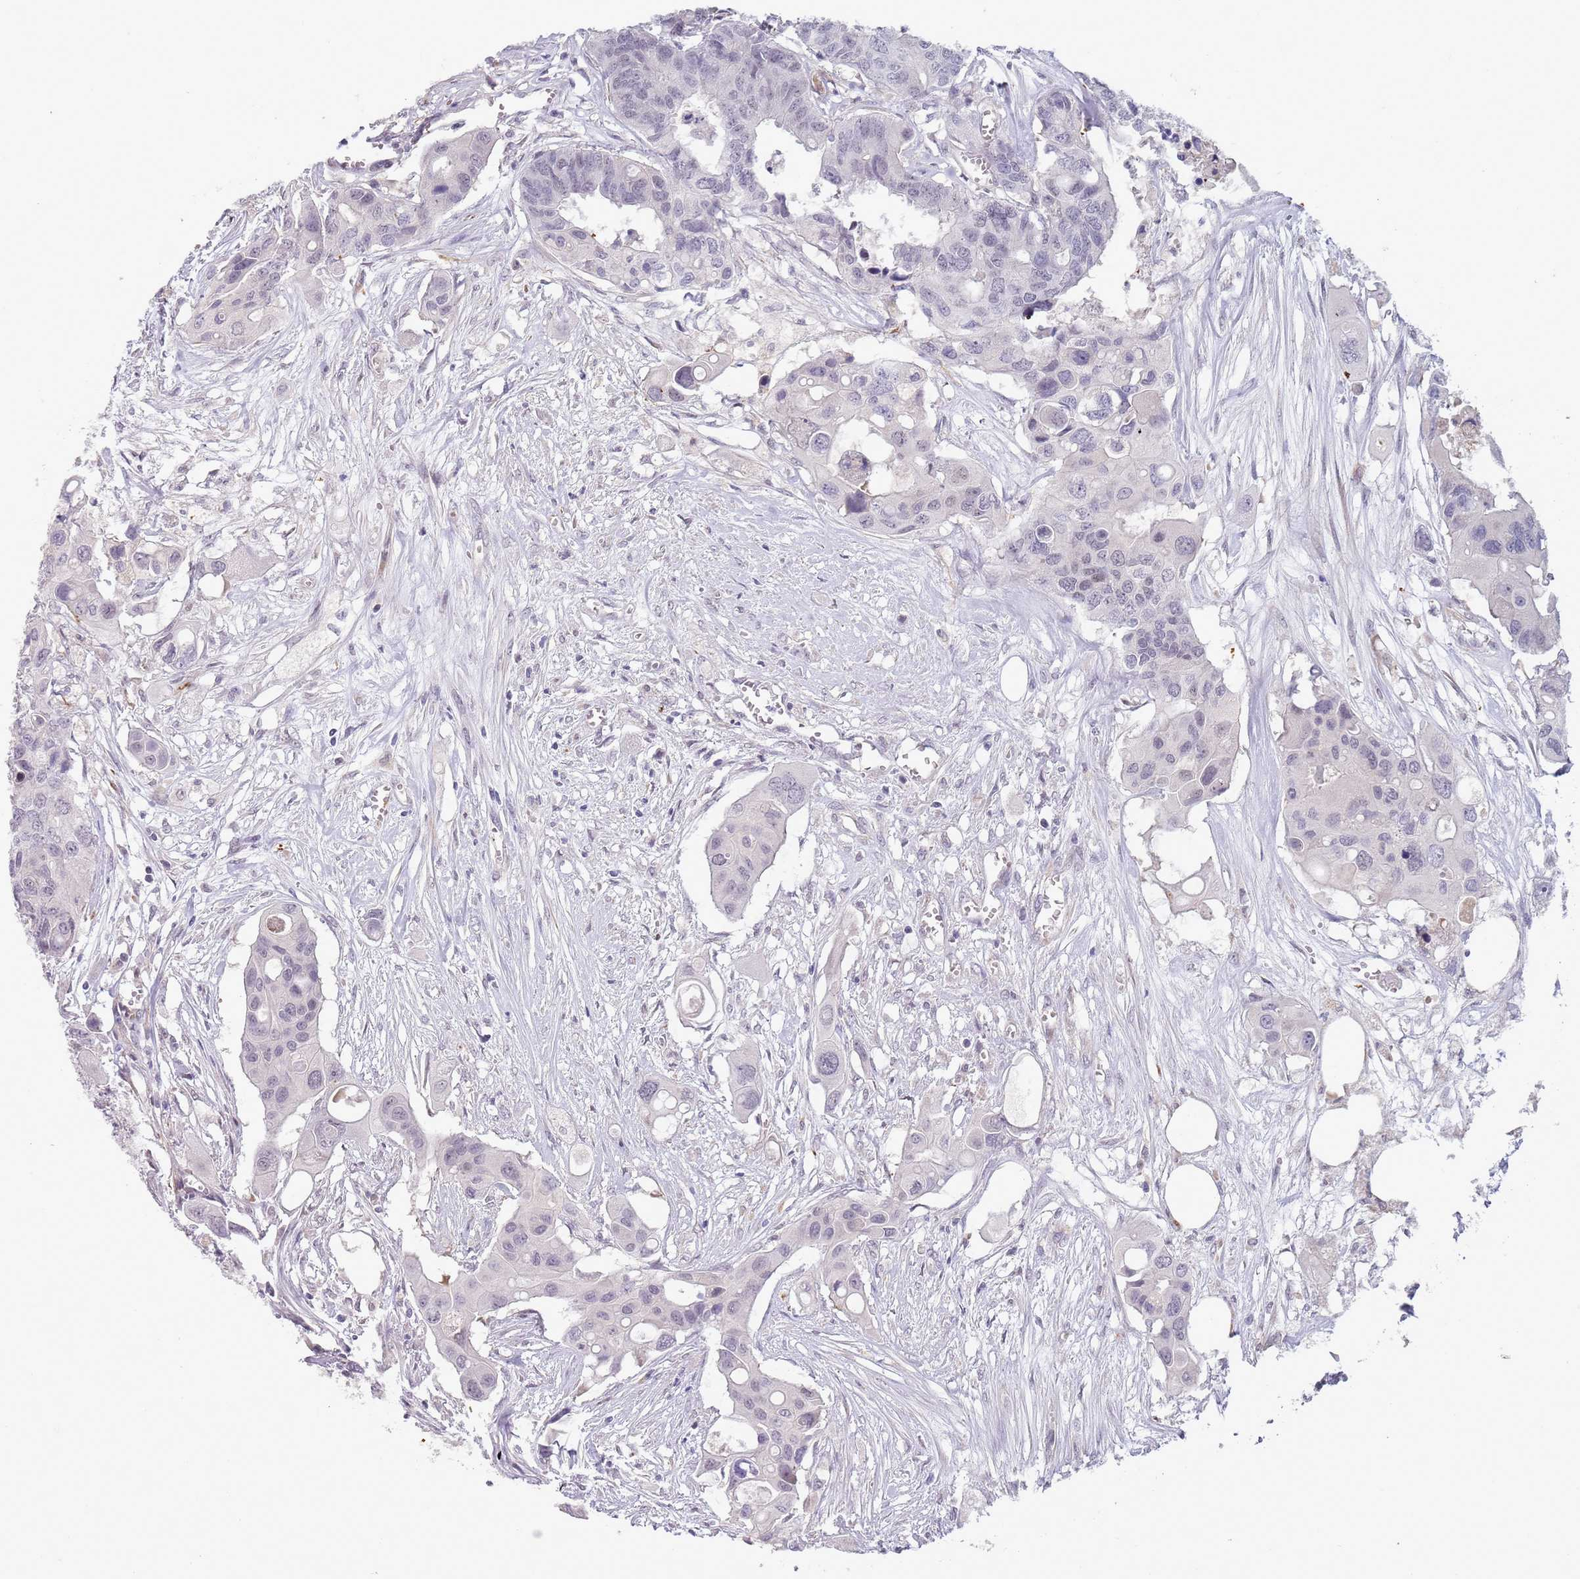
{"staining": {"intensity": "negative", "quantity": "none", "location": "none"}, "tissue": "colorectal cancer", "cell_type": "Tumor cells", "image_type": "cancer", "snomed": [{"axis": "morphology", "description": "Adenocarcinoma, NOS"}, {"axis": "topography", "description": "Colon"}], "caption": "A histopathology image of adenocarcinoma (colorectal) stained for a protein reveals no brown staining in tumor cells.", "gene": "NBPF3", "patient": {"sex": "male", "age": 77}}